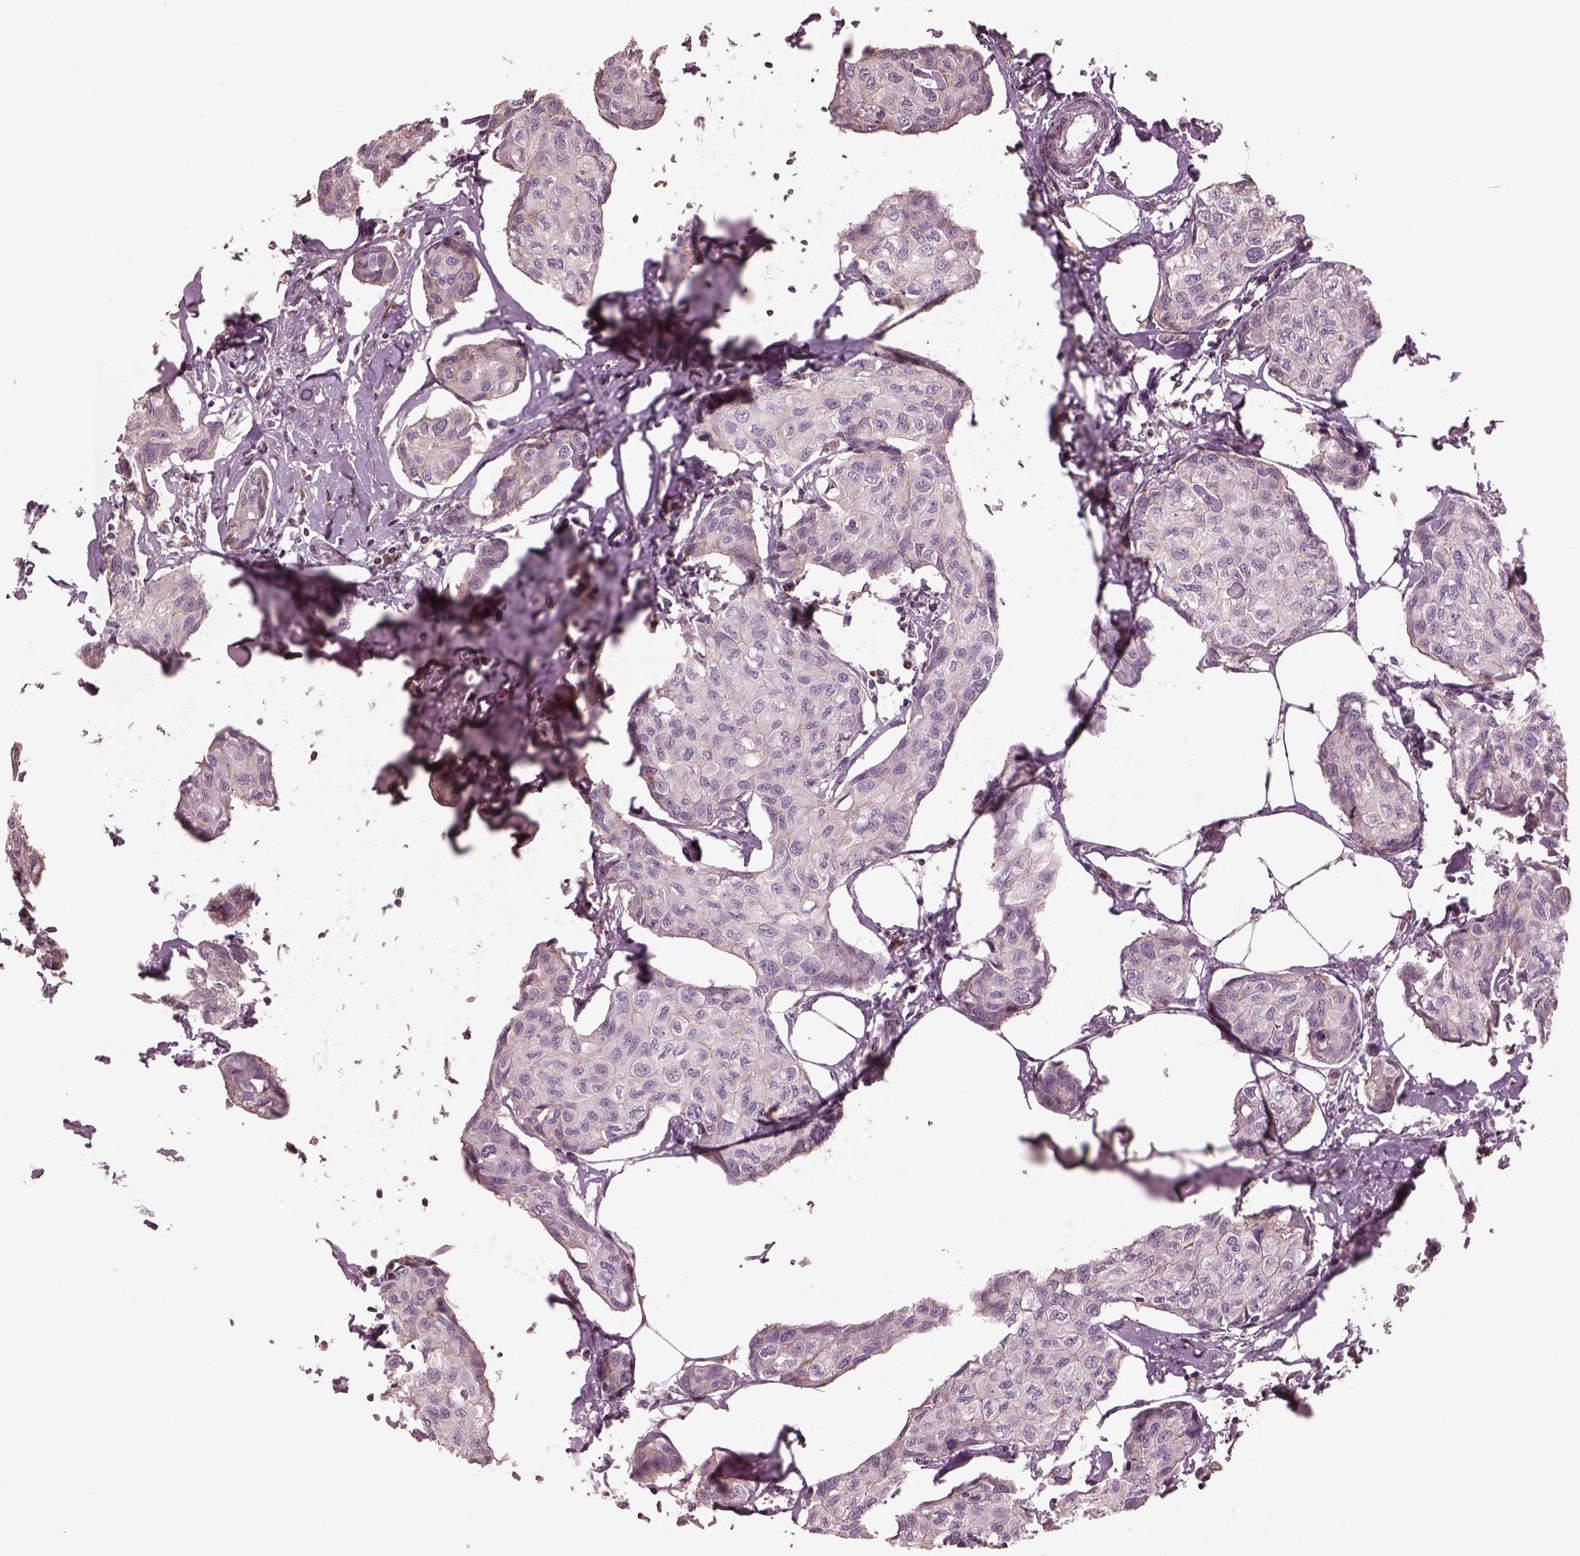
{"staining": {"intensity": "negative", "quantity": "none", "location": "none"}, "tissue": "breast cancer", "cell_type": "Tumor cells", "image_type": "cancer", "snomed": [{"axis": "morphology", "description": "Duct carcinoma"}, {"axis": "topography", "description": "Breast"}], "caption": "Breast invasive ductal carcinoma was stained to show a protein in brown. There is no significant positivity in tumor cells. The staining was performed using DAB to visualize the protein expression in brown, while the nuclei were stained in blue with hematoxylin (Magnification: 20x).", "gene": "PTX4", "patient": {"sex": "female", "age": 80}}